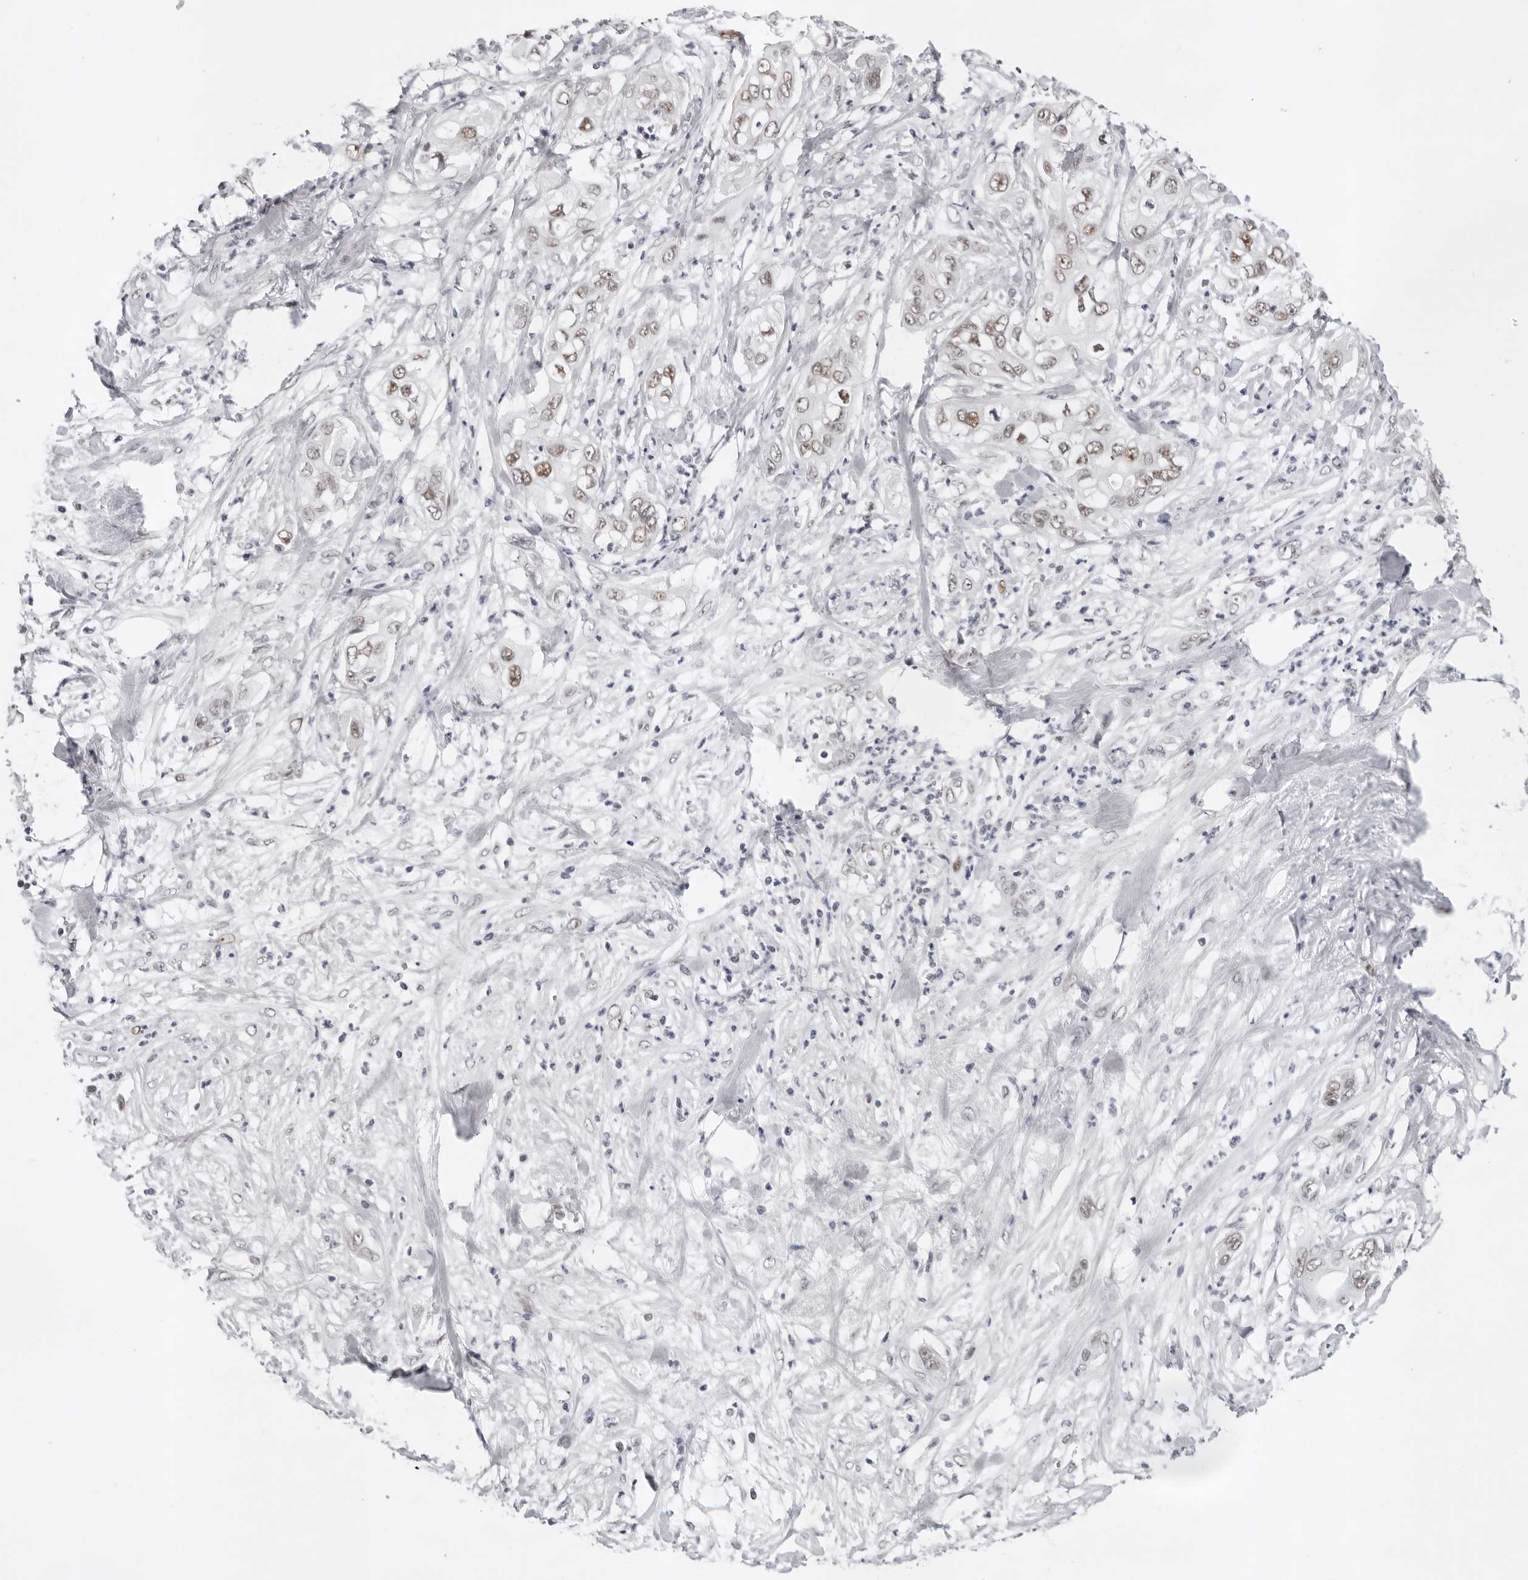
{"staining": {"intensity": "moderate", "quantity": ">75%", "location": "nuclear"}, "tissue": "pancreatic cancer", "cell_type": "Tumor cells", "image_type": "cancer", "snomed": [{"axis": "morphology", "description": "Adenocarcinoma, NOS"}, {"axis": "topography", "description": "Pancreas"}], "caption": "A medium amount of moderate nuclear staining is appreciated in approximately >75% of tumor cells in adenocarcinoma (pancreatic) tissue.", "gene": "USP1", "patient": {"sex": "female", "age": 78}}